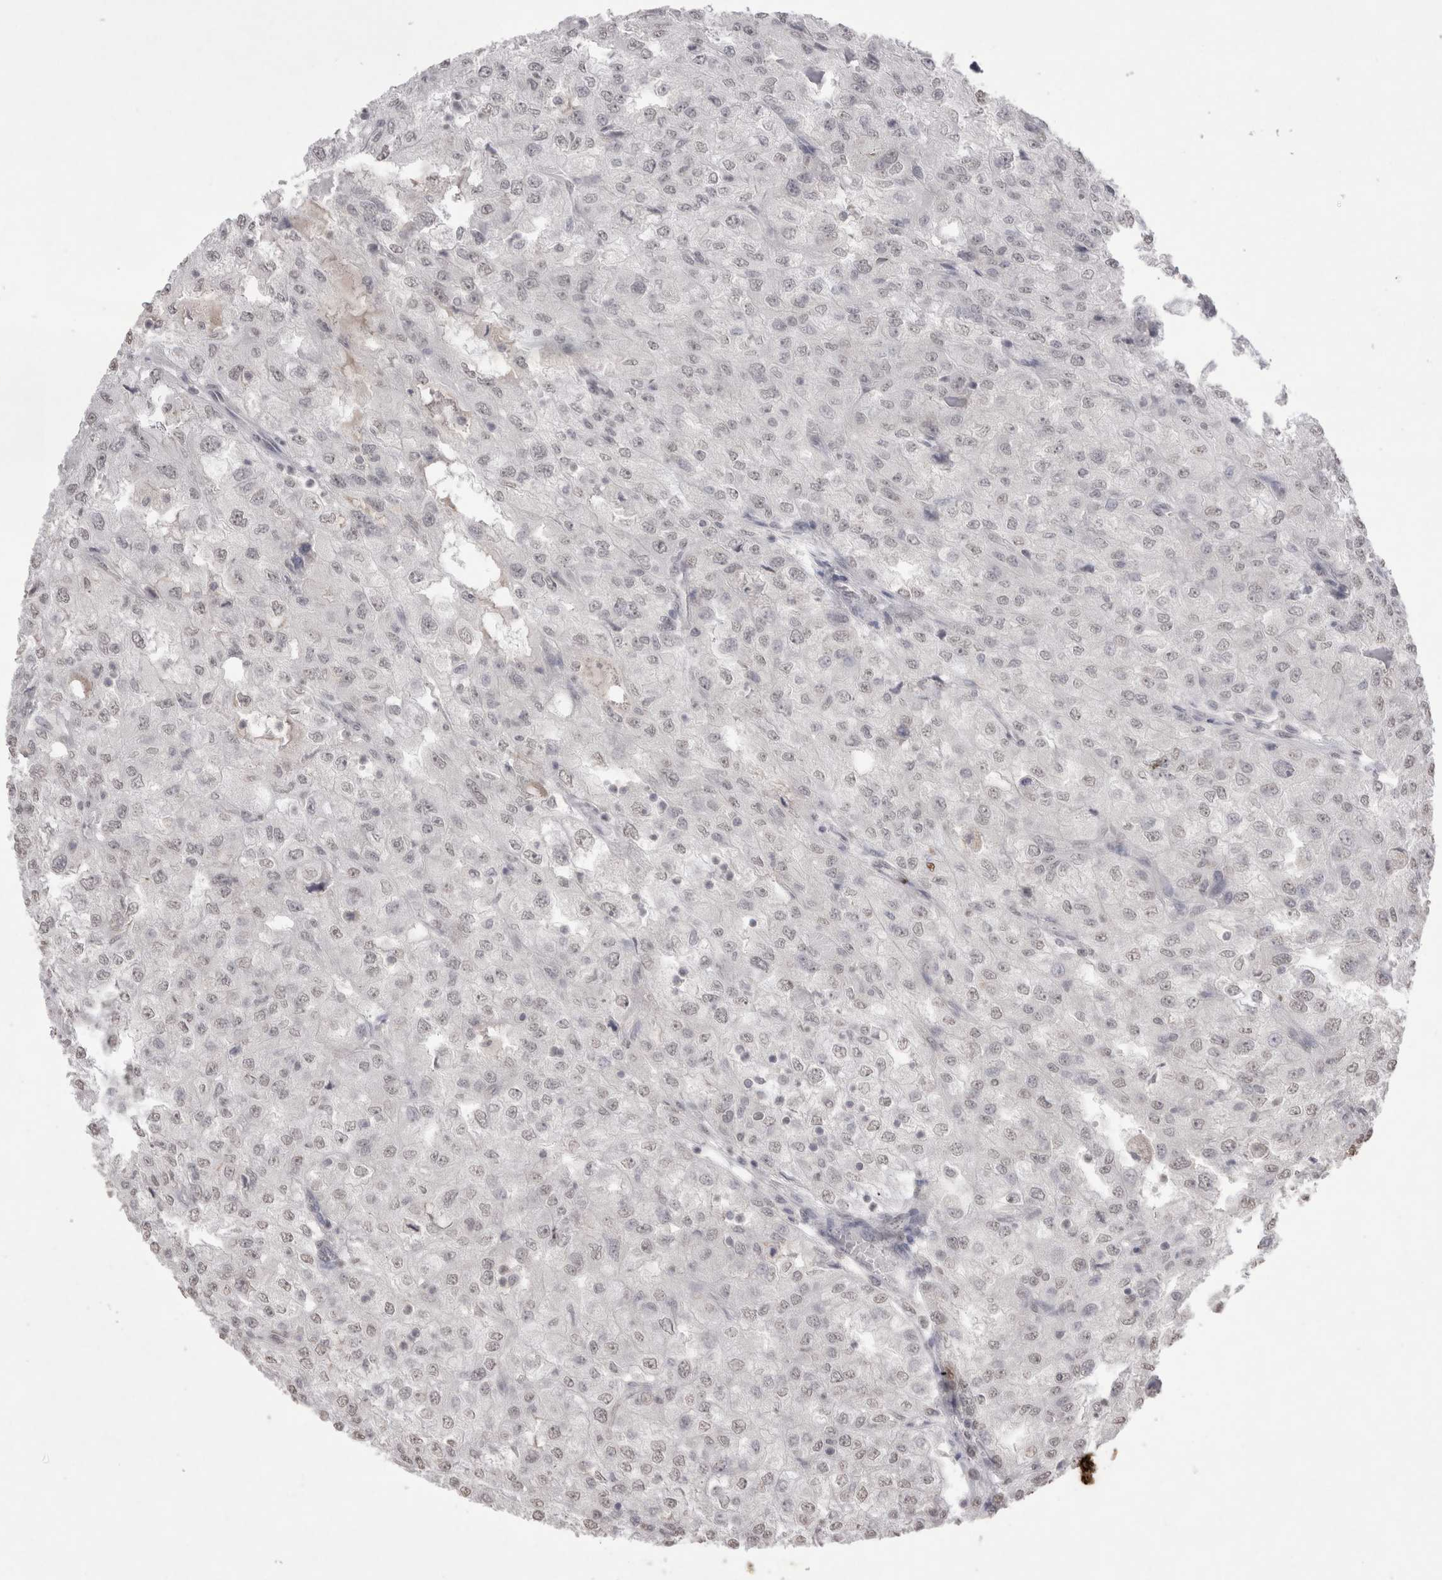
{"staining": {"intensity": "weak", "quantity": ">75%", "location": "nuclear"}, "tissue": "renal cancer", "cell_type": "Tumor cells", "image_type": "cancer", "snomed": [{"axis": "morphology", "description": "Adenocarcinoma, NOS"}, {"axis": "topography", "description": "Kidney"}], "caption": "IHC photomicrograph of neoplastic tissue: adenocarcinoma (renal) stained using immunohistochemistry (IHC) displays low levels of weak protein expression localized specifically in the nuclear of tumor cells, appearing as a nuclear brown color.", "gene": "DDX4", "patient": {"sex": "female", "age": 54}}